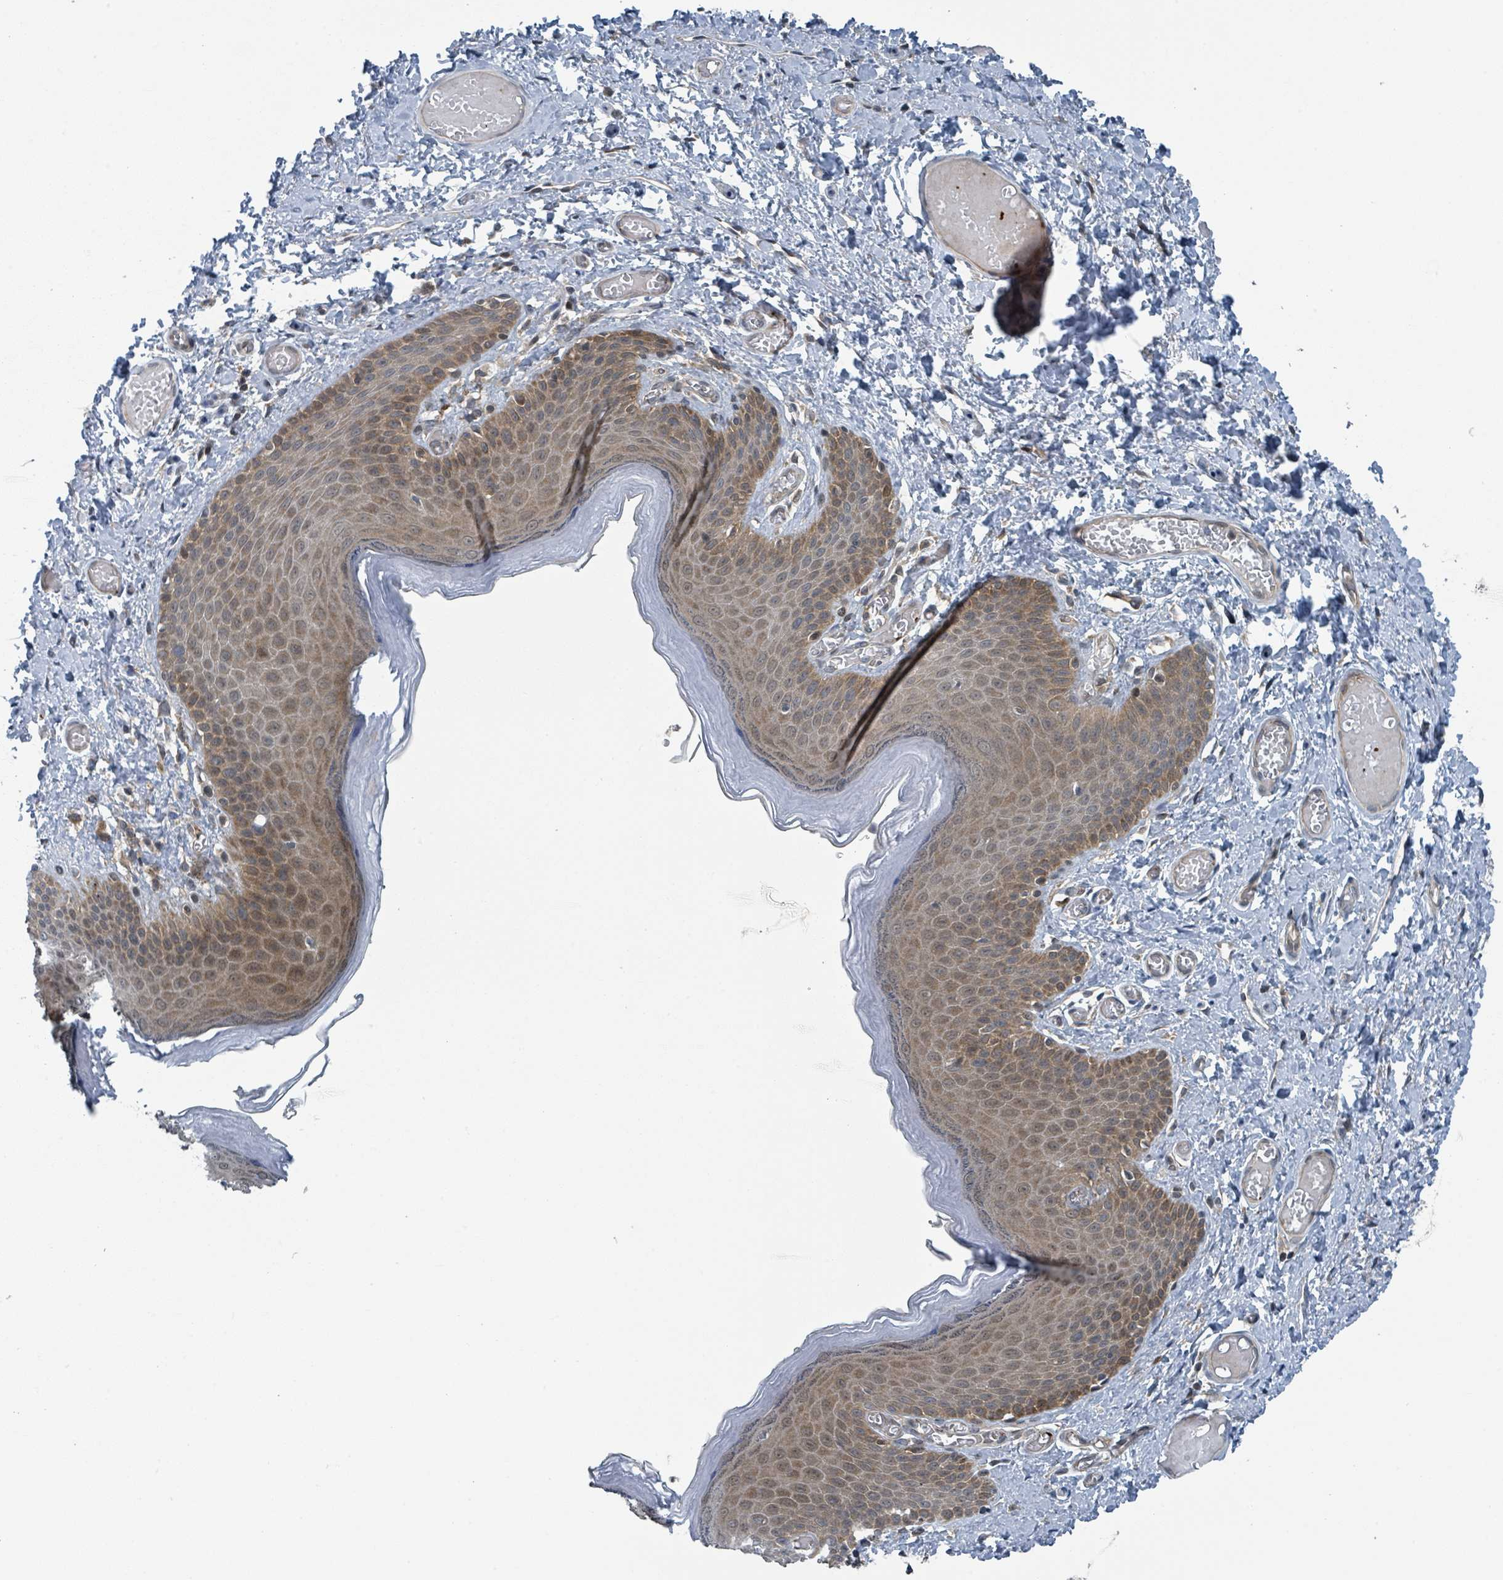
{"staining": {"intensity": "moderate", "quantity": ">75%", "location": "cytoplasmic/membranous,nuclear"}, "tissue": "skin", "cell_type": "Epidermal cells", "image_type": "normal", "snomed": [{"axis": "morphology", "description": "Normal tissue, NOS"}, {"axis": "topography", "description": "Anal"}], "caption": "Immunohistochemical staining of normal human skin shows moderate cytoplasmic/membranous,nuclear protein positivity in approximately >75% of epidermal cells.", "gene": "GOLGA7B", "patient": {"sex": "female", "age": 40}}